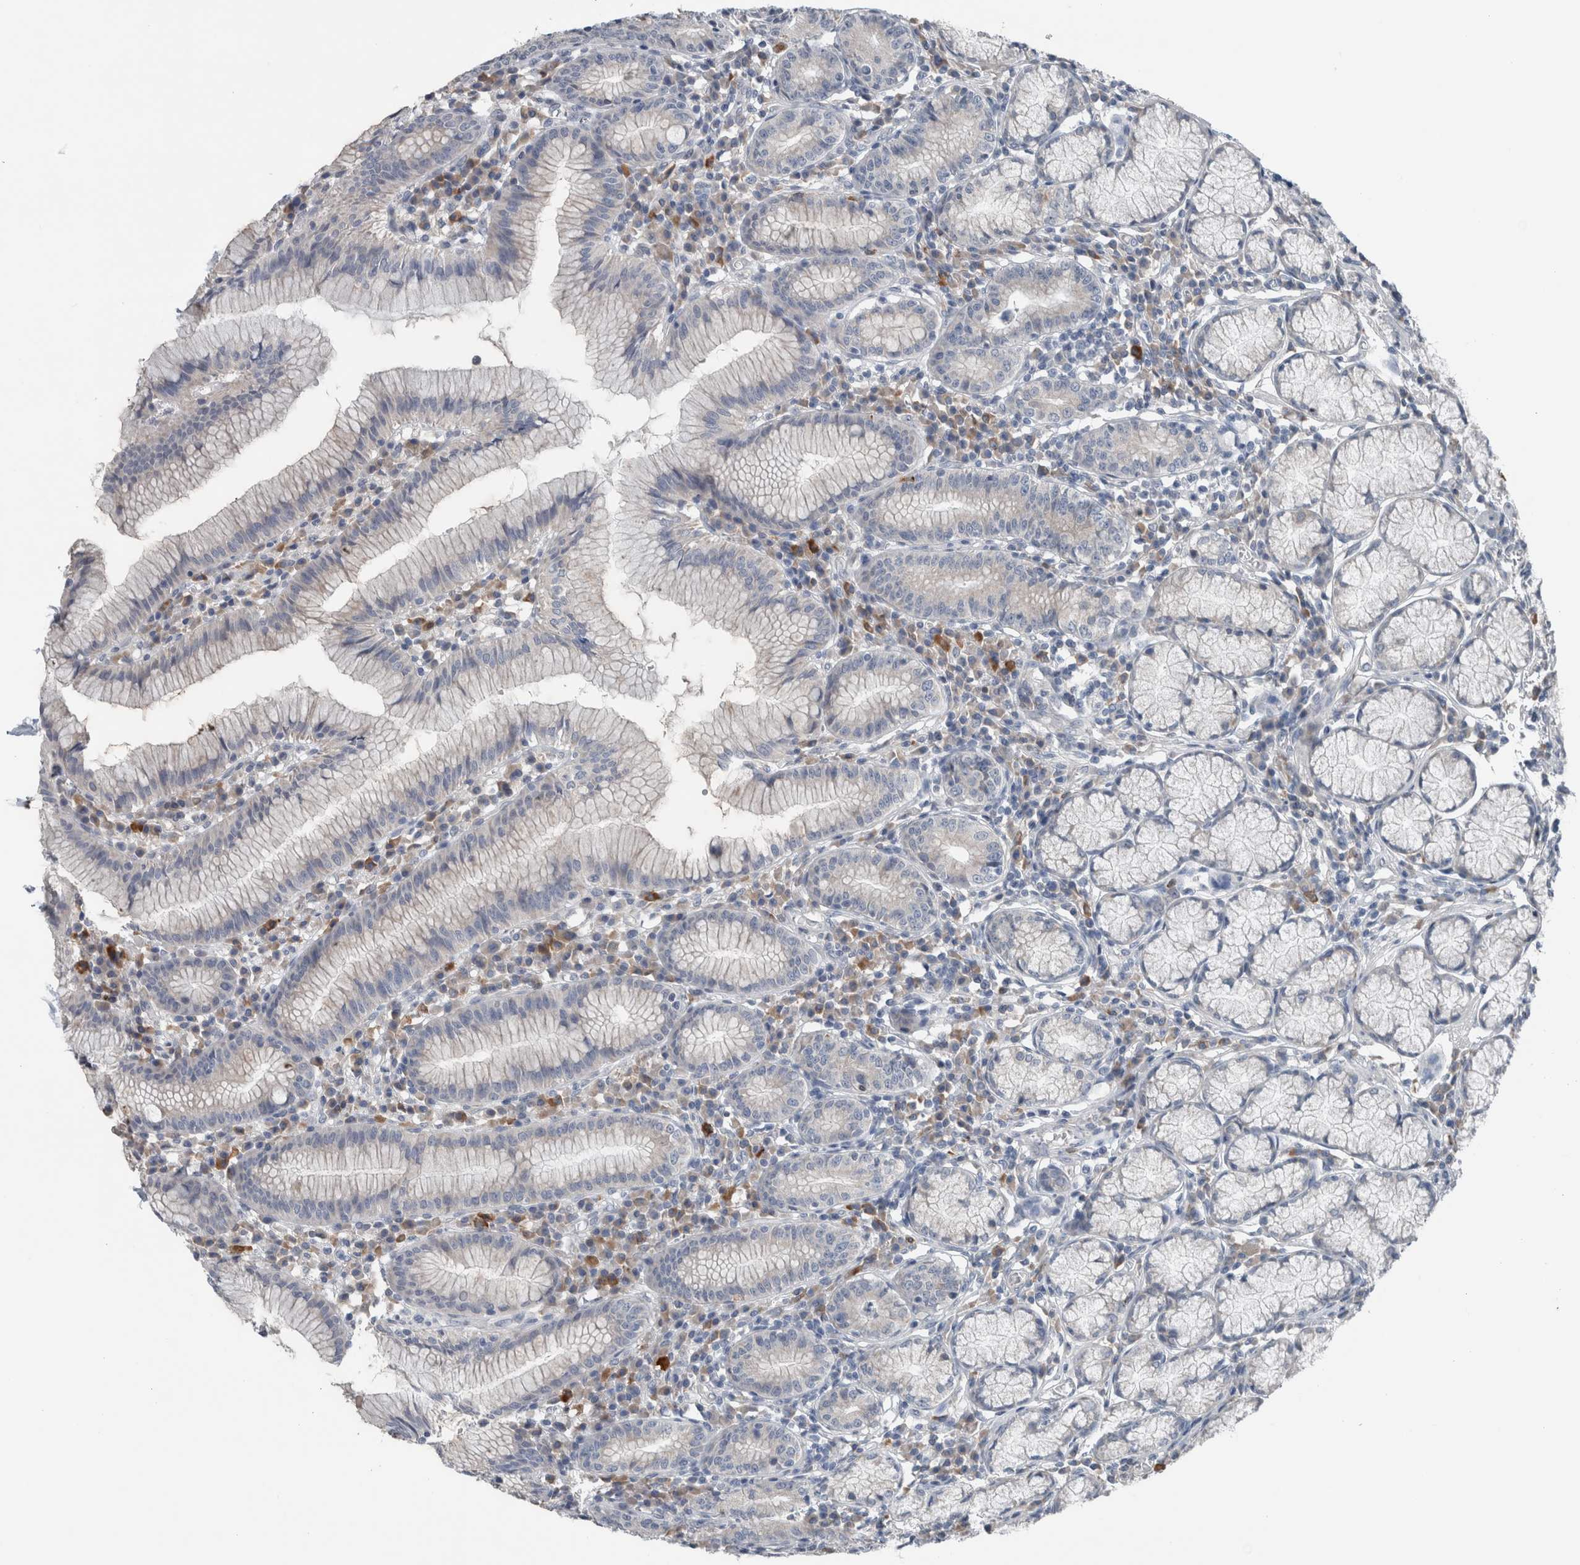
{"staining": {"intensity": "weak", "quantity": "<25%", "location": "cytoplasmic/membranous"}, "tissue": "stomach", "cell_type": "Glandular cells", "image_type": "normal", "snomed": [{"axis": "morphology", "description": "Normal tissue, NOS"}, {"axis": "topography", "description": "Stomach"}], "caption": "Human stomach stained for a protein using immunohistochemistry reveals no staining in glandular cells.", "gene": "CRNN", "patient": {"sex": "male", "age": 55}}